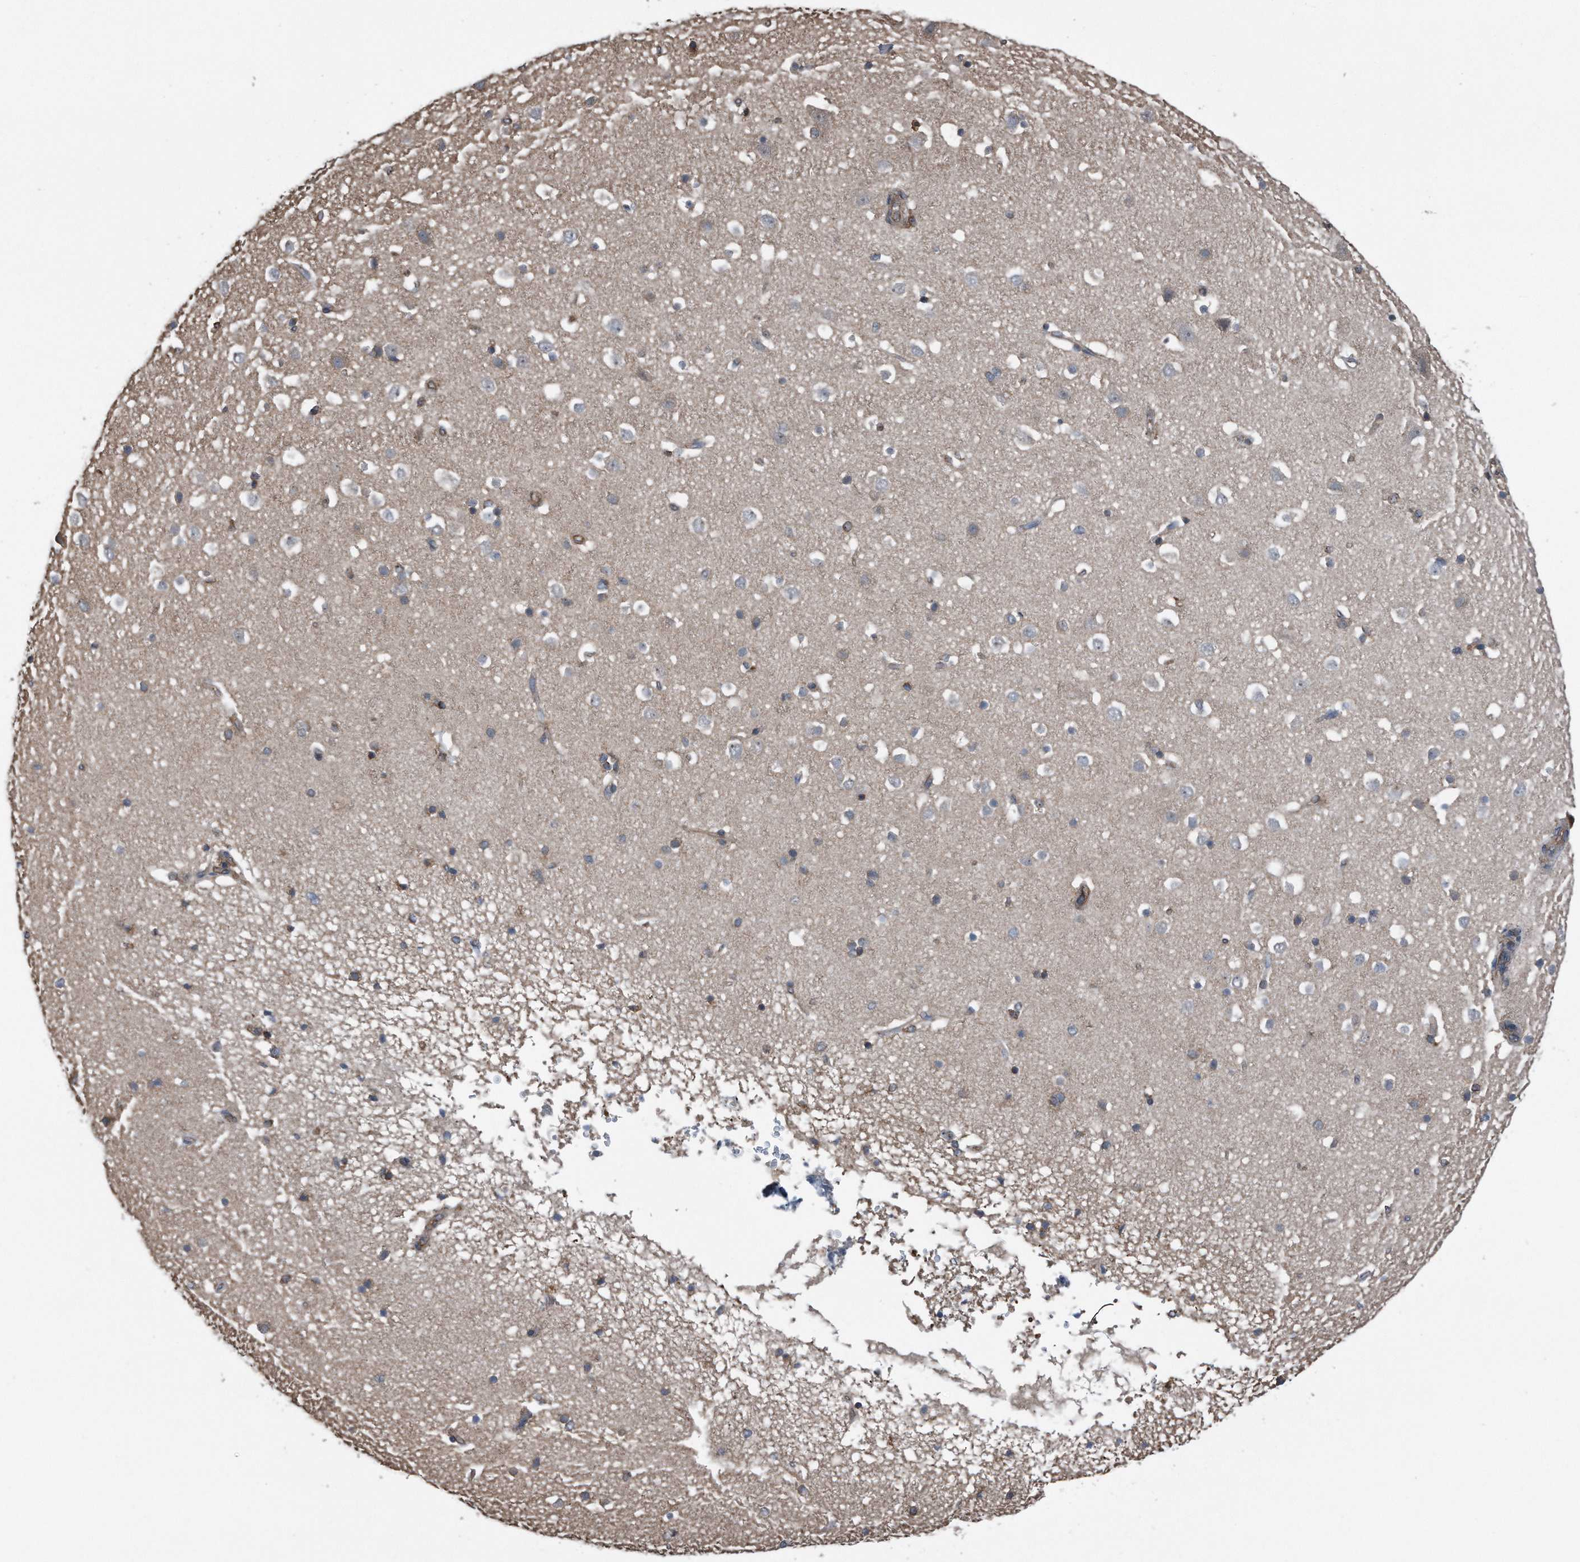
{"staining": {"intensity": "moderate", "quantity": "25%-75%", "location": "cytoplasmic/membranous"}, "tissue": "cerebral cortex", "cell_type": "Endothelial cells", "image_type": "normal", "snomed": [{"axis": "morphology", "description": "Normal tissue, NOS"}, {"axis": "topography", "description": "Cerebral cortex"}], "caption": "Moderate cytoplasmic/membranous positivity is seen in about 25%-75% of endothelial cells in unremarkable cerebral cortex. (DAB (3,3'-diaminobenzidine) IHC, brown staining for protein, blue staining for nuclei).", "gene": "RSPO3", "patient": {"sex": "male", "age": 54}}